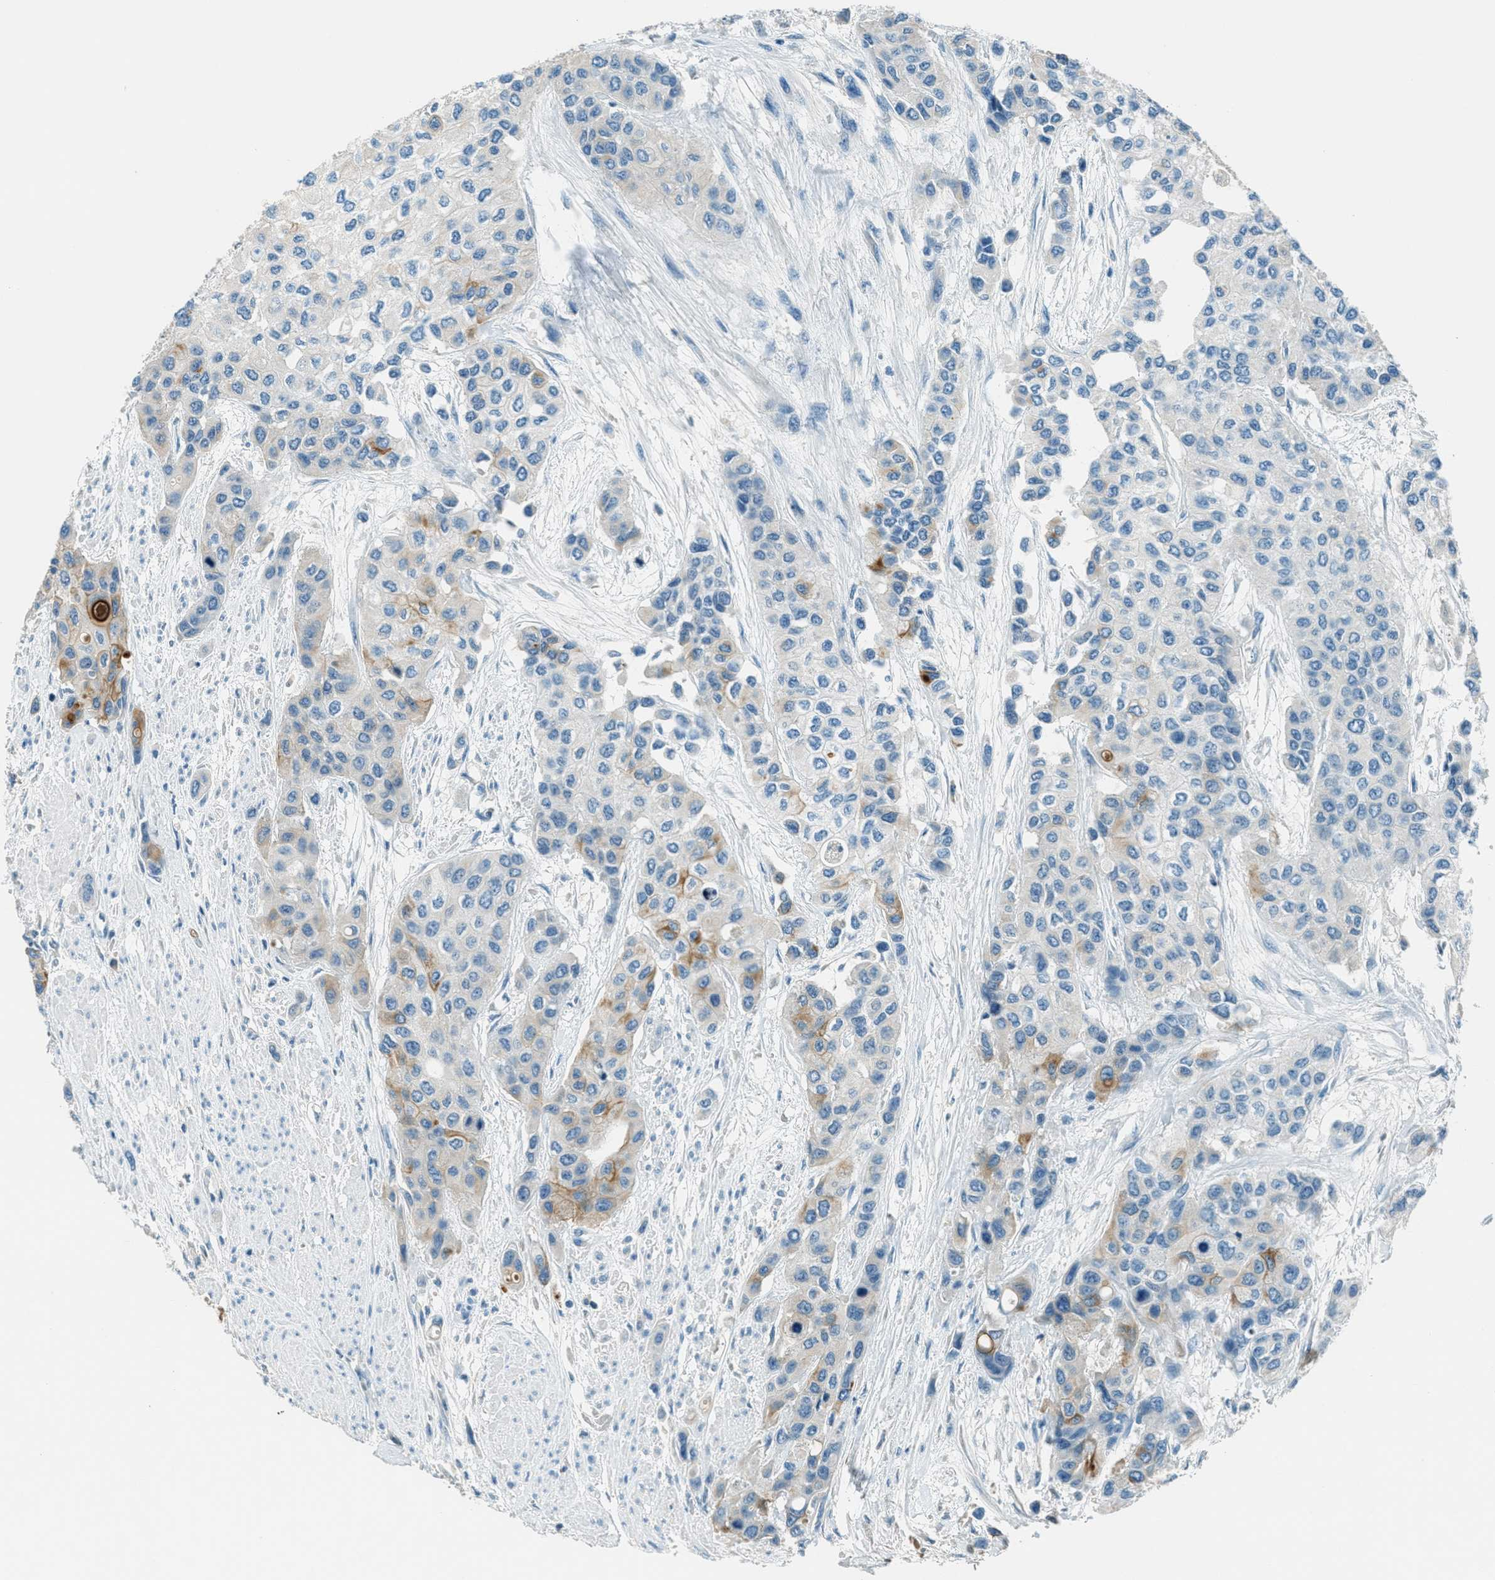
{"staining": {"intensity": "moderate", "quantity": "<25%", "location": "cytoplasmic/membranous"}, "tissue": "urothelial cancer", "cell_type": "Tumor cells", "image_type": "cancer", "snomed": [{"axis": "morphology", "description": "Urothelial carcinoma, High grade"}, {"axis": "topography", "description": "Urinary bladder"}], "caption": "Protein staining by immunohistochemistry exhibits moderate cytoplasmic/membranous expression in approximately <25% of tumor cells in urothelial cancer.", "gene": "MSLN", "patient": {"sex": "female", "age": 56}}